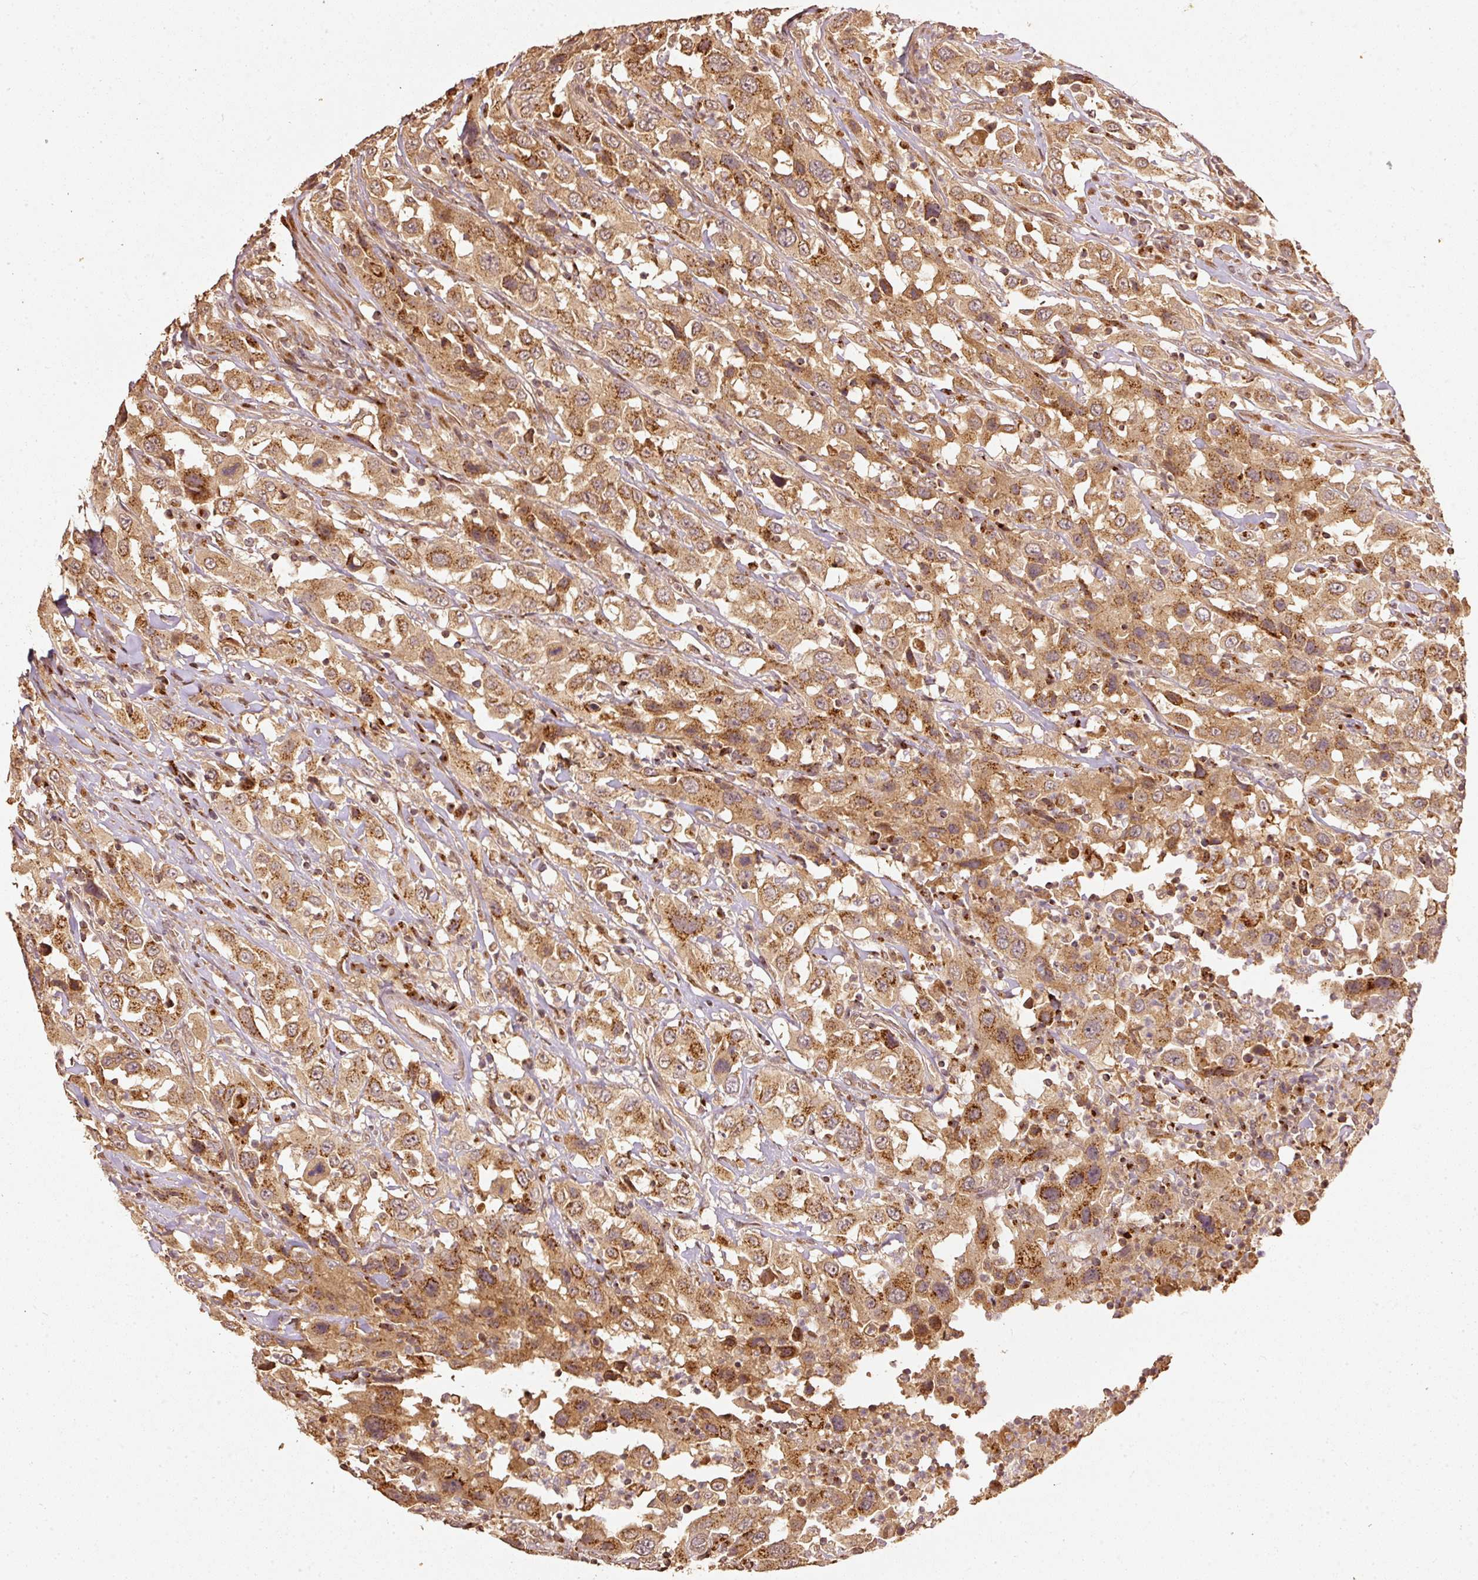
{"staining": {"intensity": "moderate", "quantity": ">75%", "location": "cytoplasmic/membranous"}, "tissue": "urothelial cancer", "cell_type": "Tumor cells", "image_type": "cancer", "snomed": [{"axis": "morphology", "description": "Urothelial carcinoma, High grade"}, {"axis": "topography", "description": "Urinary bladder"}], "caption": "Human urothelial cancer stained for a protein (brown) demonstrates moderate cytoplasmic/membranous positive expression in approximately >75% of tumor cells.", "gene": "FUT8", "patient": {"sex": "male", "age": 61}}